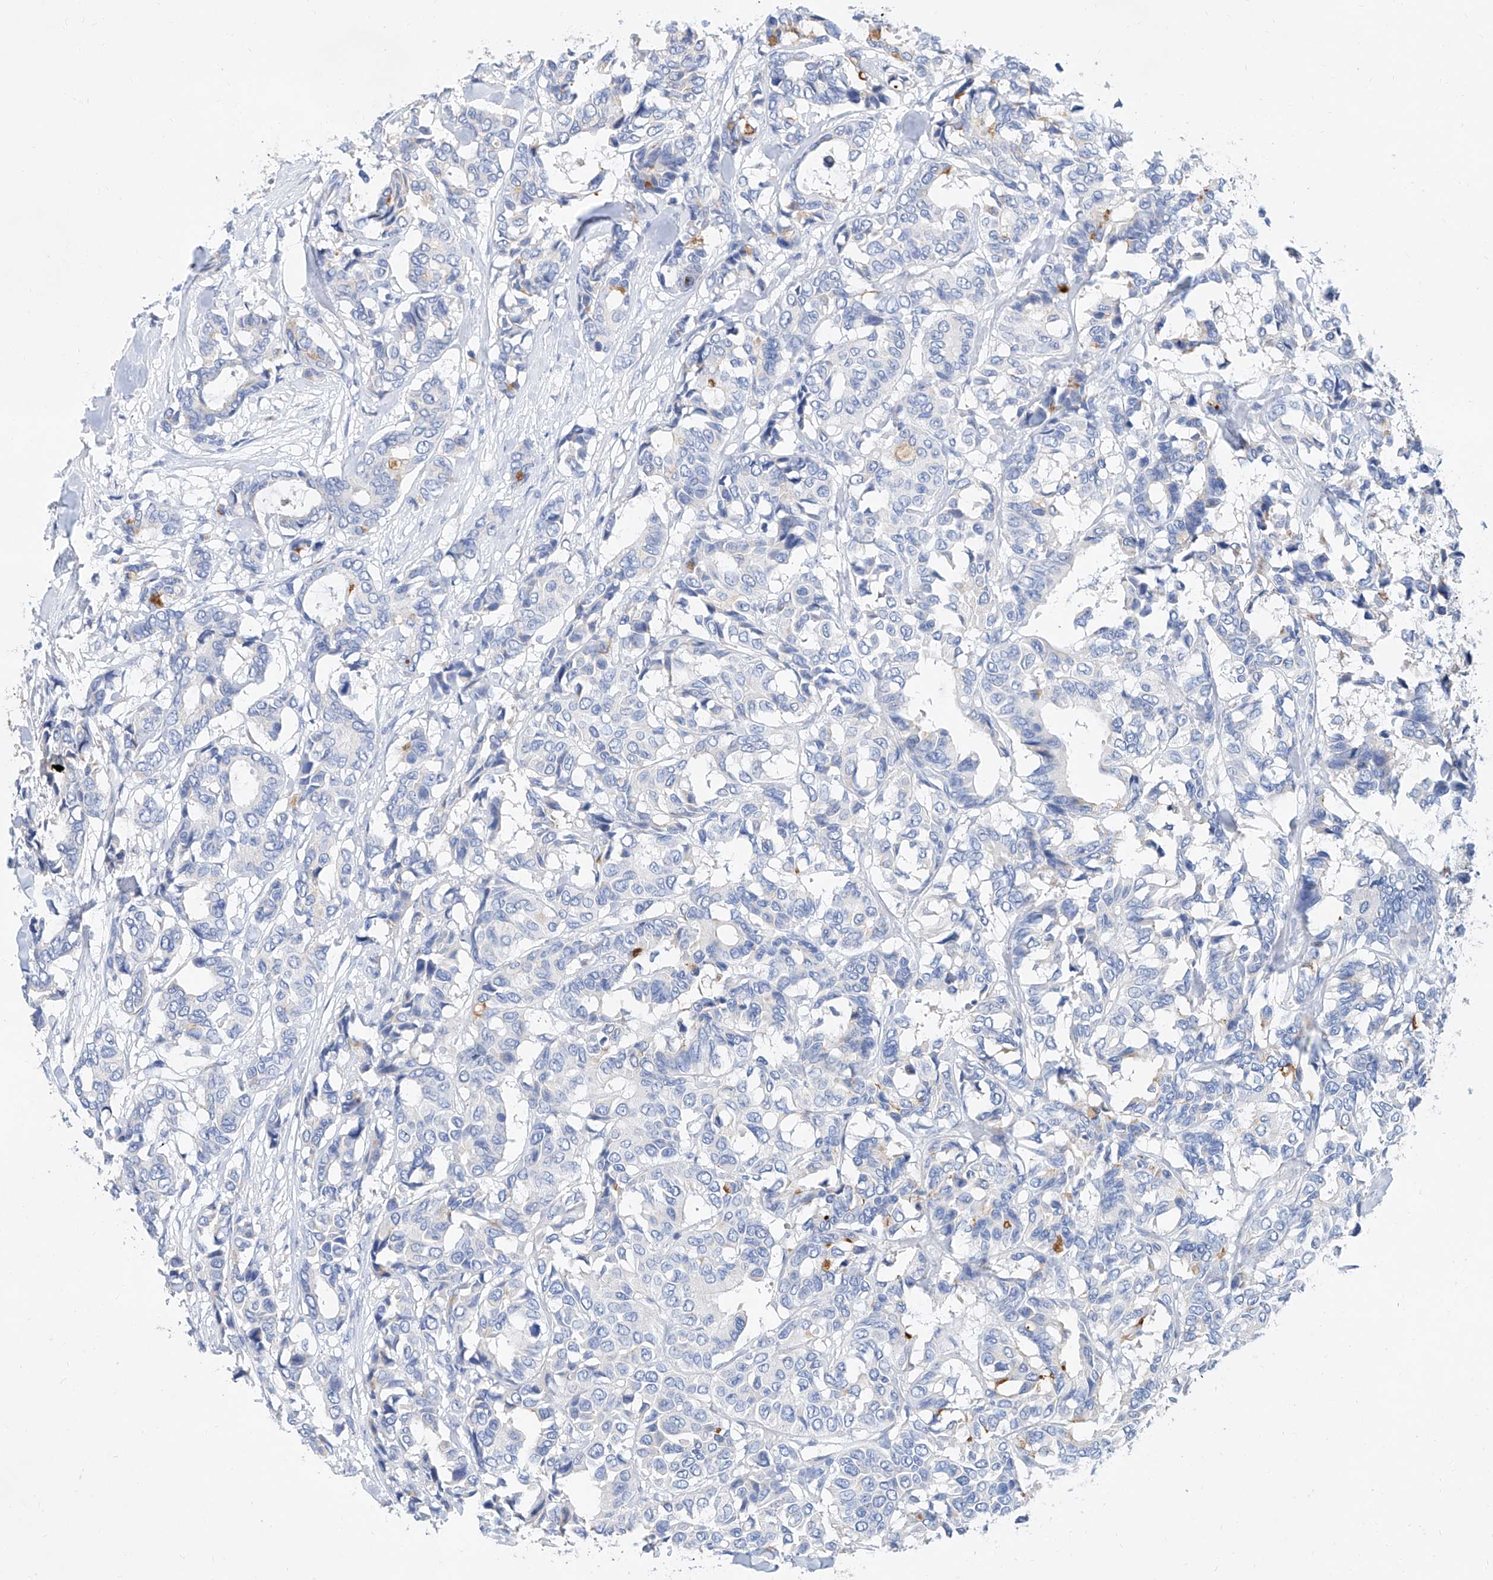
{"staining": {"intensity": "moderate", "quantity": "<25%", "location": "cytoplasmic/membranous"}, "tissue": "breast cancer", "cell_type": "Tumor cells", "image_type": "cancer", "snomed": [{"axis": "morphology", "description": "Duct carcinoma"}, {"axis": "topography", "description": "Breast"}], "caption": "Brown immunohistochemical staining in breast invasive ductal carcinoma demonstrates moderate cytoplasmic/membranous staining in approximately <25% of tumor cells.", "gene": "SLC25A29", "patient": {"sex": "female", "age": 87}}